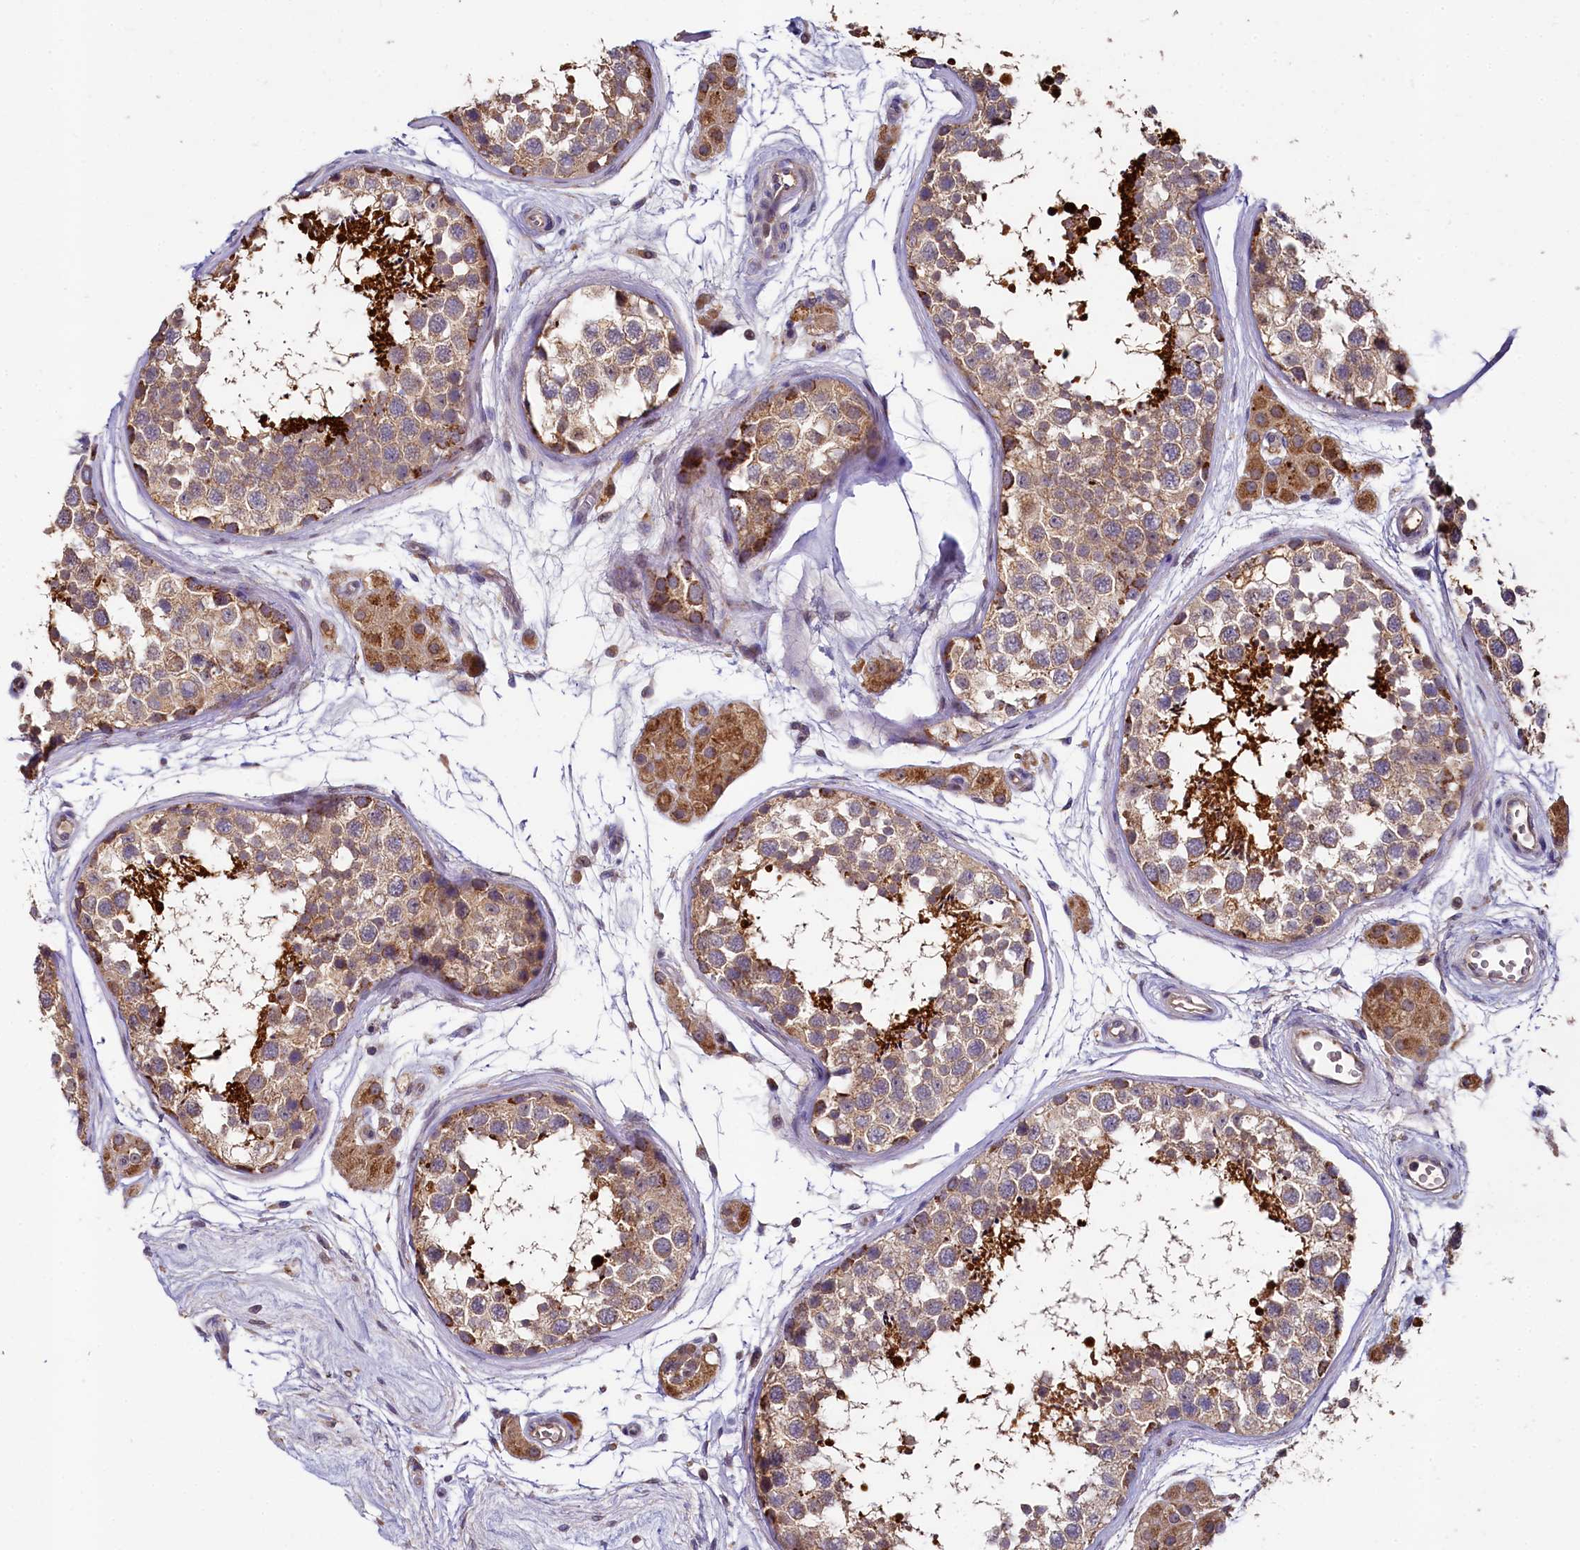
{"staining": {"intensity": "moderate", "quantity": "25%-75%", "location": "cytoplasmic/membranous"}, "tissue": "testis", "cell_type": "Cells in seminiferous ducts", "image_type": "normal", "snomed": [{"axis": "morphology", "description": "Normal tissue, NOS"}, {"axis": "topography", "description": "Testis"}], "caption": "This histopathology image displays immunohistochemistry (IHC) staining of normal human testis, with medium moderate cytoplasmic/membranous staining in about 25%-75% of cells in seminiferous ducts.", "gene": "SPRYD3", "patient": {"sex": "male", "age": 56}}